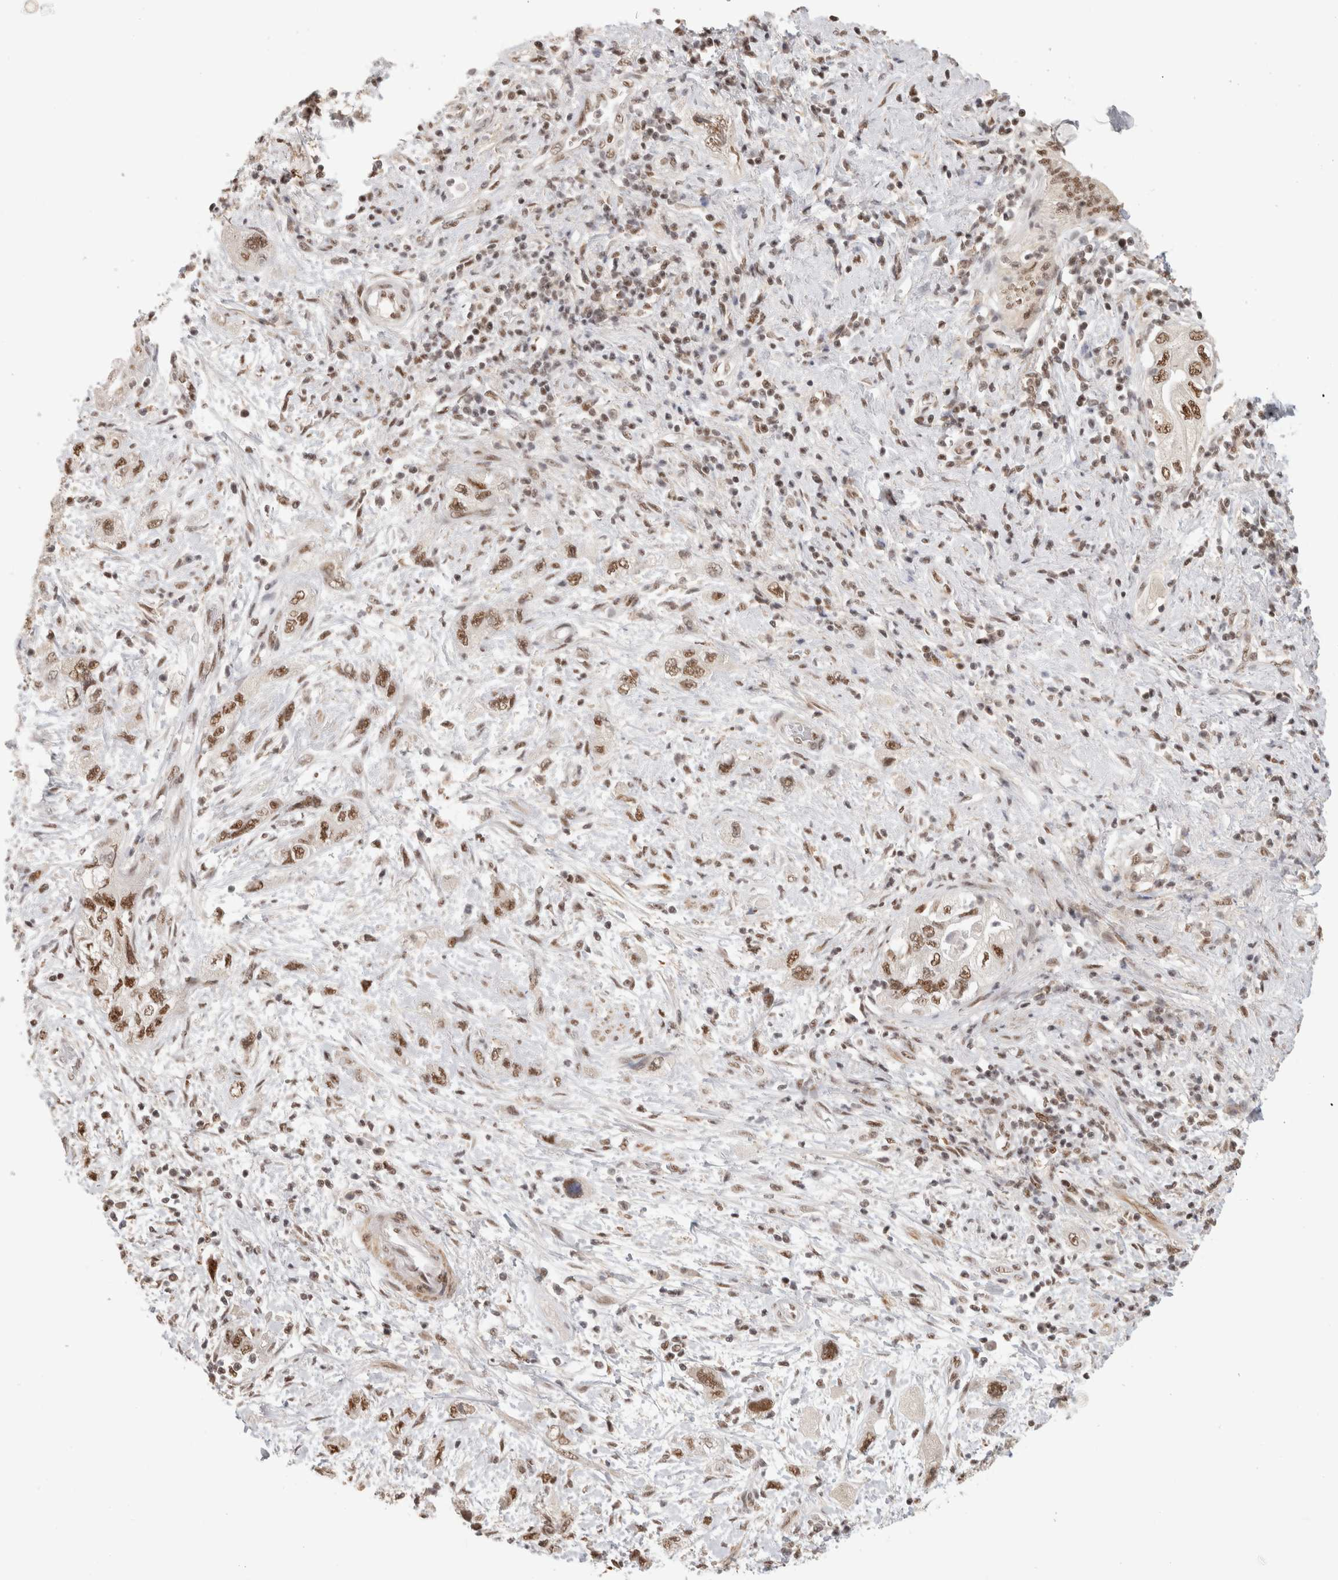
{"staining": {"intensity": "moderate", "quantity": ">75%", "location": "nuclear"}, "tissue": "pancreatic cancer", "cell_type": "Tumor cells", "image_type": "cancer", "snomed": [{"axis": "morphology", "description": "Adenocarcinoma, NOS"}, {"axis": "topography", "description": "Pancreas"}], "caption": "Human pancreatic adenocarcinoma stained with a protein marker exhibits moderate staining in tumor cells.", "gene": "ZNF830", "patient": {"sex": "female", "age": 73}}